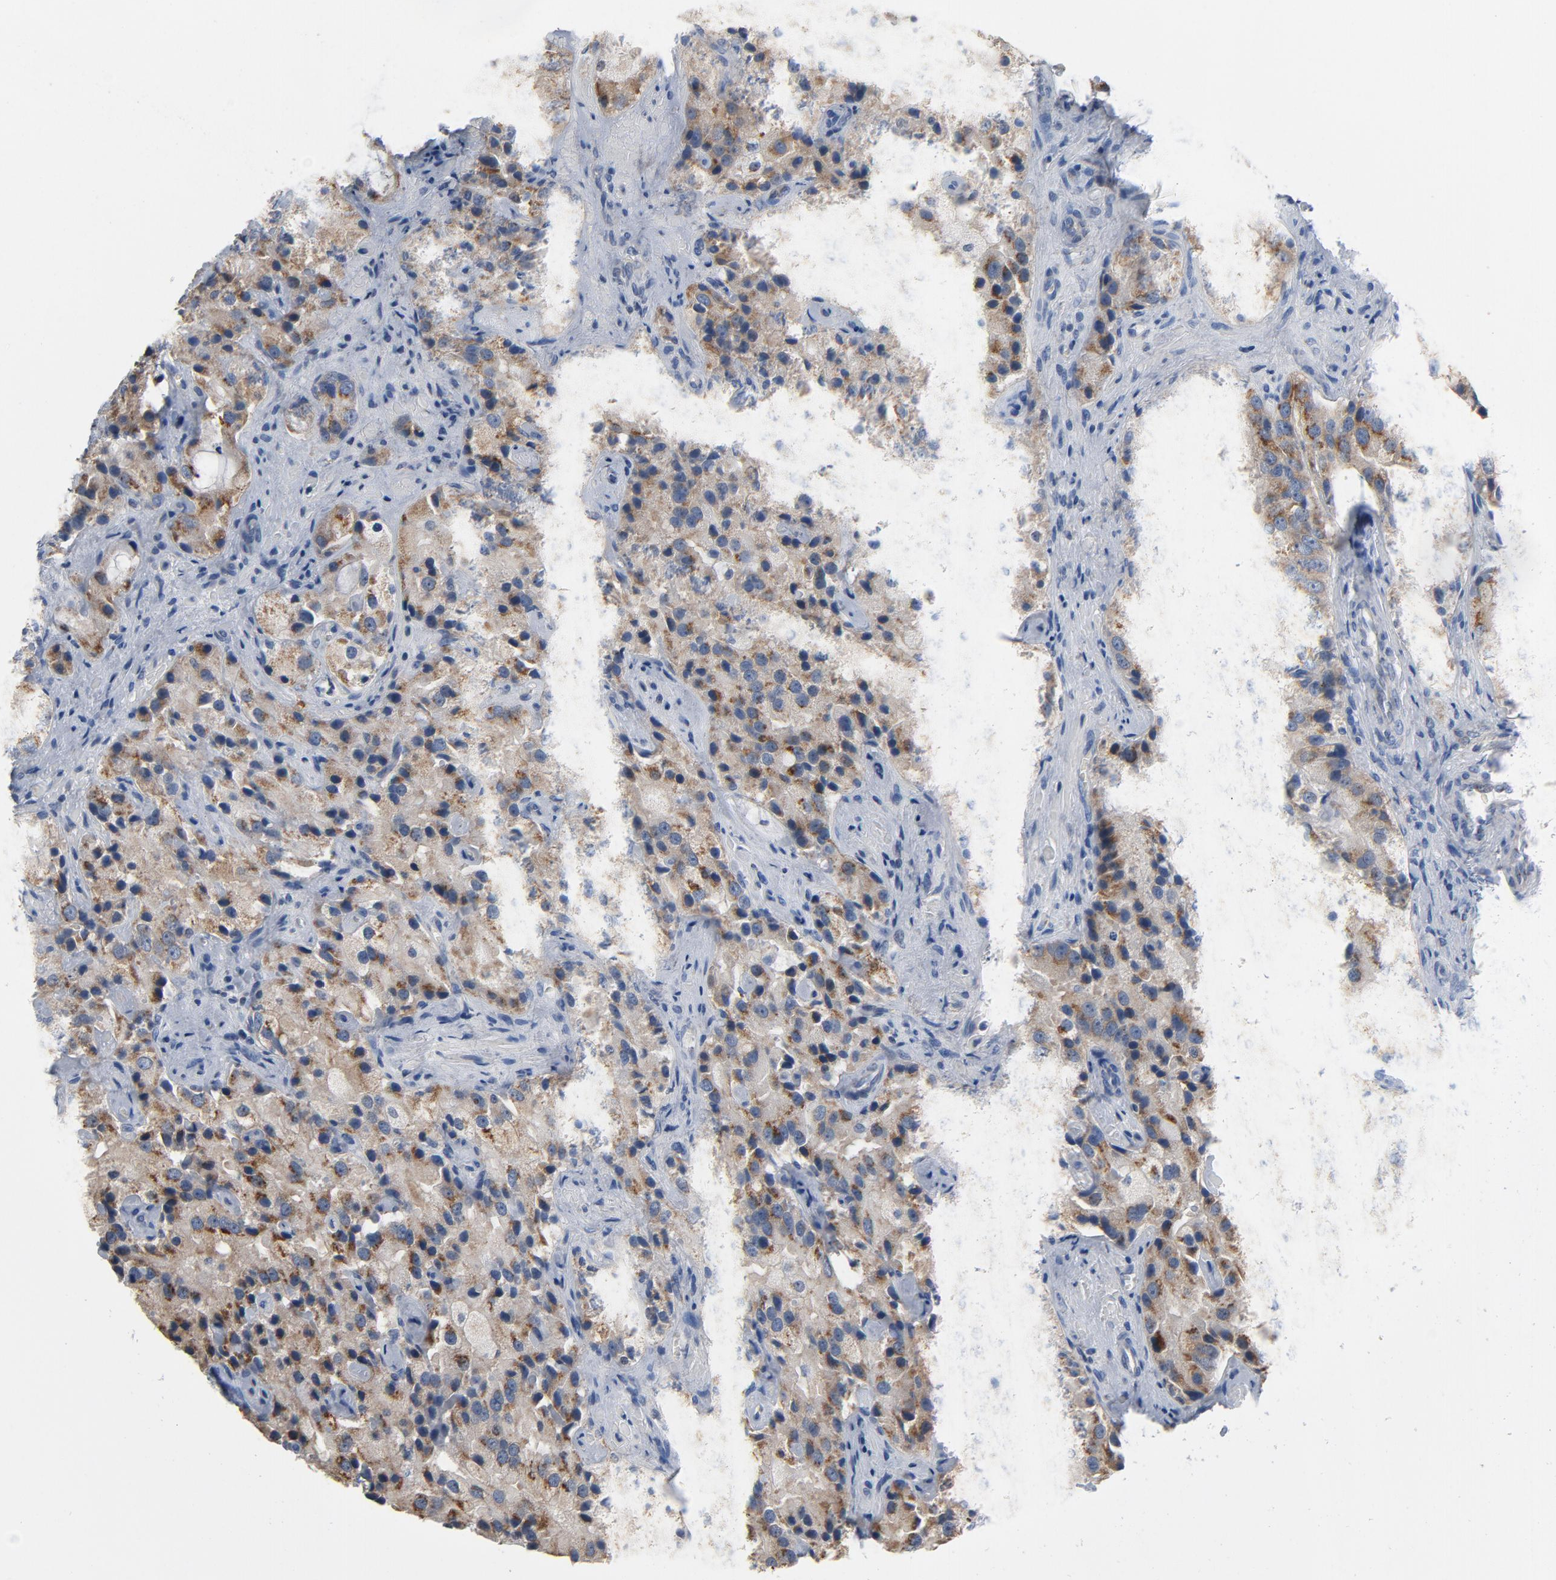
{"staining": {"intensity": "moderate", "quantity": ">75%", "location": "cytoplasmic/membranous"}, "tissue": "prostate cancer", "cell_type": "Tumor cells", "image_type": "cancer", "snomed": [{"axis": "morphology", "description": "Adenocarcinoma, High grade"}, {"axis": "topography", "description": "Prostate"}], "caption": "DAB (3,3'-diaminobenzidine) immunohistochemical staining of prostate cancer displays moderate cytoplasmic/membranous protein expression in about >75% of tumor cells.", "gene": "YIPF6", "patient": {"sex": "male", "age": 70}}